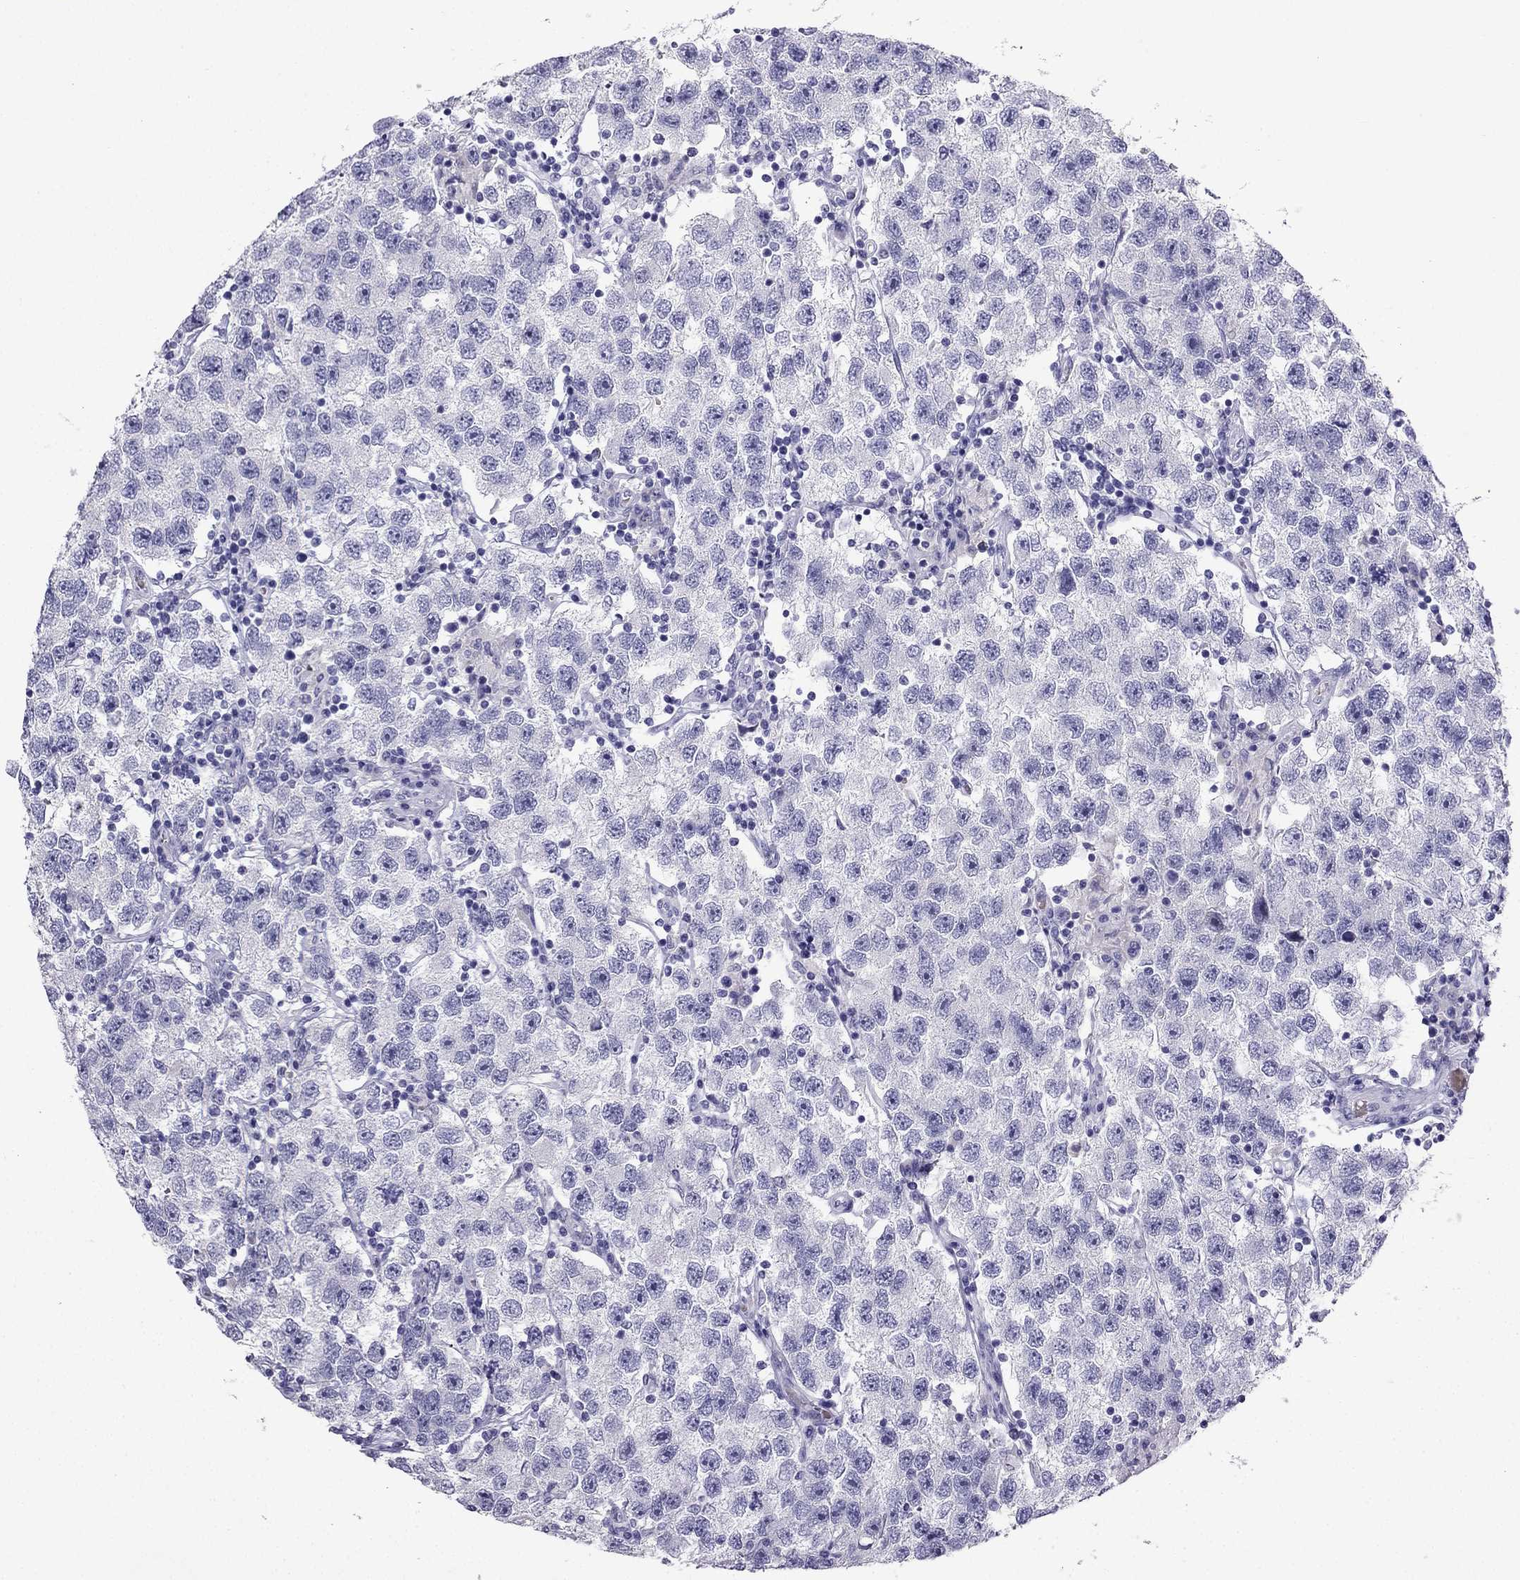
{"staining": {"intensity": "negative", "quantity": "none", "location": "none"}, "tissue": "testis cancer", "cell_type": "Tumor cells", "image_type": "cancer", "snomed": [{"axis": "morphology", "description": "Seminoma, NOS"}, {"axis": "topography", "description": "Testis"}], "caption": "Tumor cells are negative for brown protein staining in testis seminoma. The staining was performed using DAB (3,3'-diaminobenzidine) to visualize the protein expression in brown, while the nuclei were stained in blue with hematoxylin (Magnification: 20x).", "gene": "NPTX1", "patient": {"sex": "male", "age": 26}}